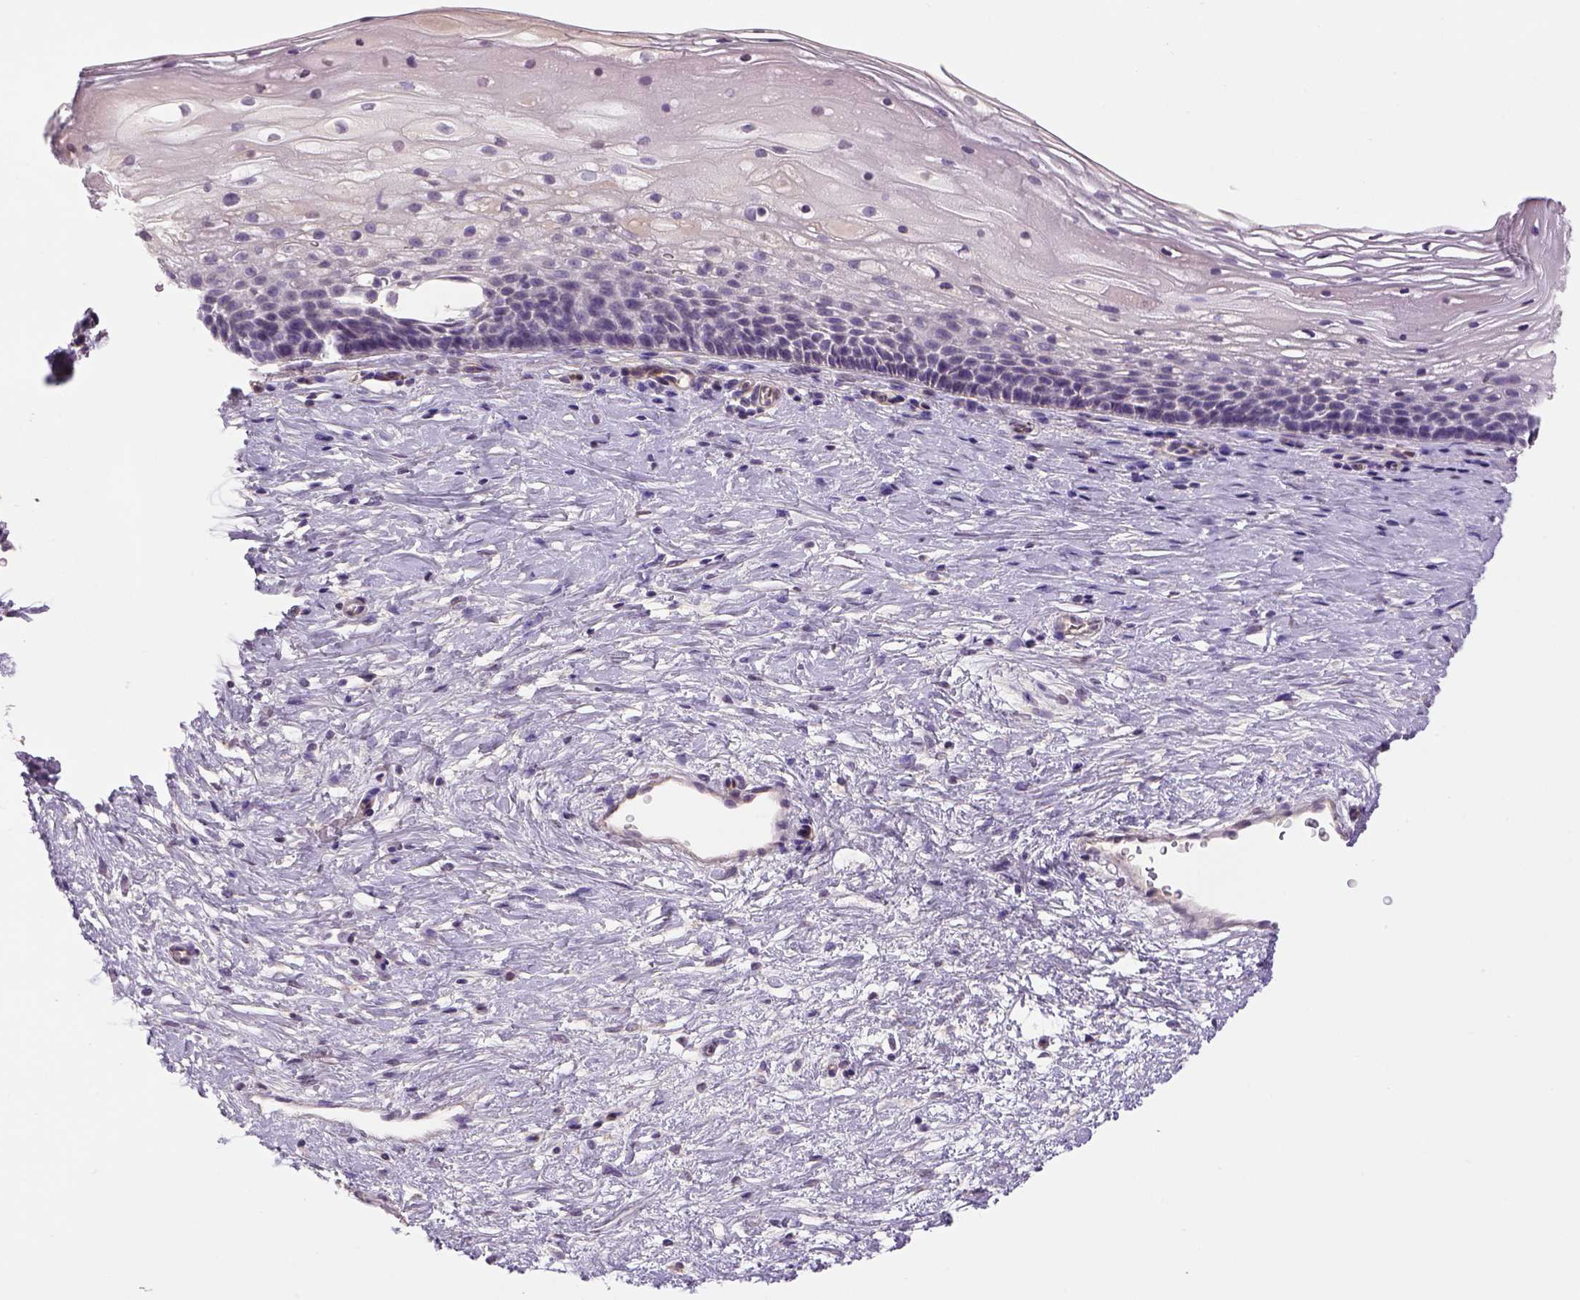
{"staining": {"intensity": "negative", "quantity": "none", "location": "none"}, "tissue": "cervix", "cell_type": "Glandular cells", "image_type": "normal", "snomed": [{"axis": "morphology", "description": "Normal tissue, NOS"}, {"axis": "topography", "description": "Cervix"}], "caption": "Immunohistochemical staining of benign human cervix reveals no significant expression in glandular cells.", "gene": "PRRT1", "patient": {"sex": "female", "age": 34}}